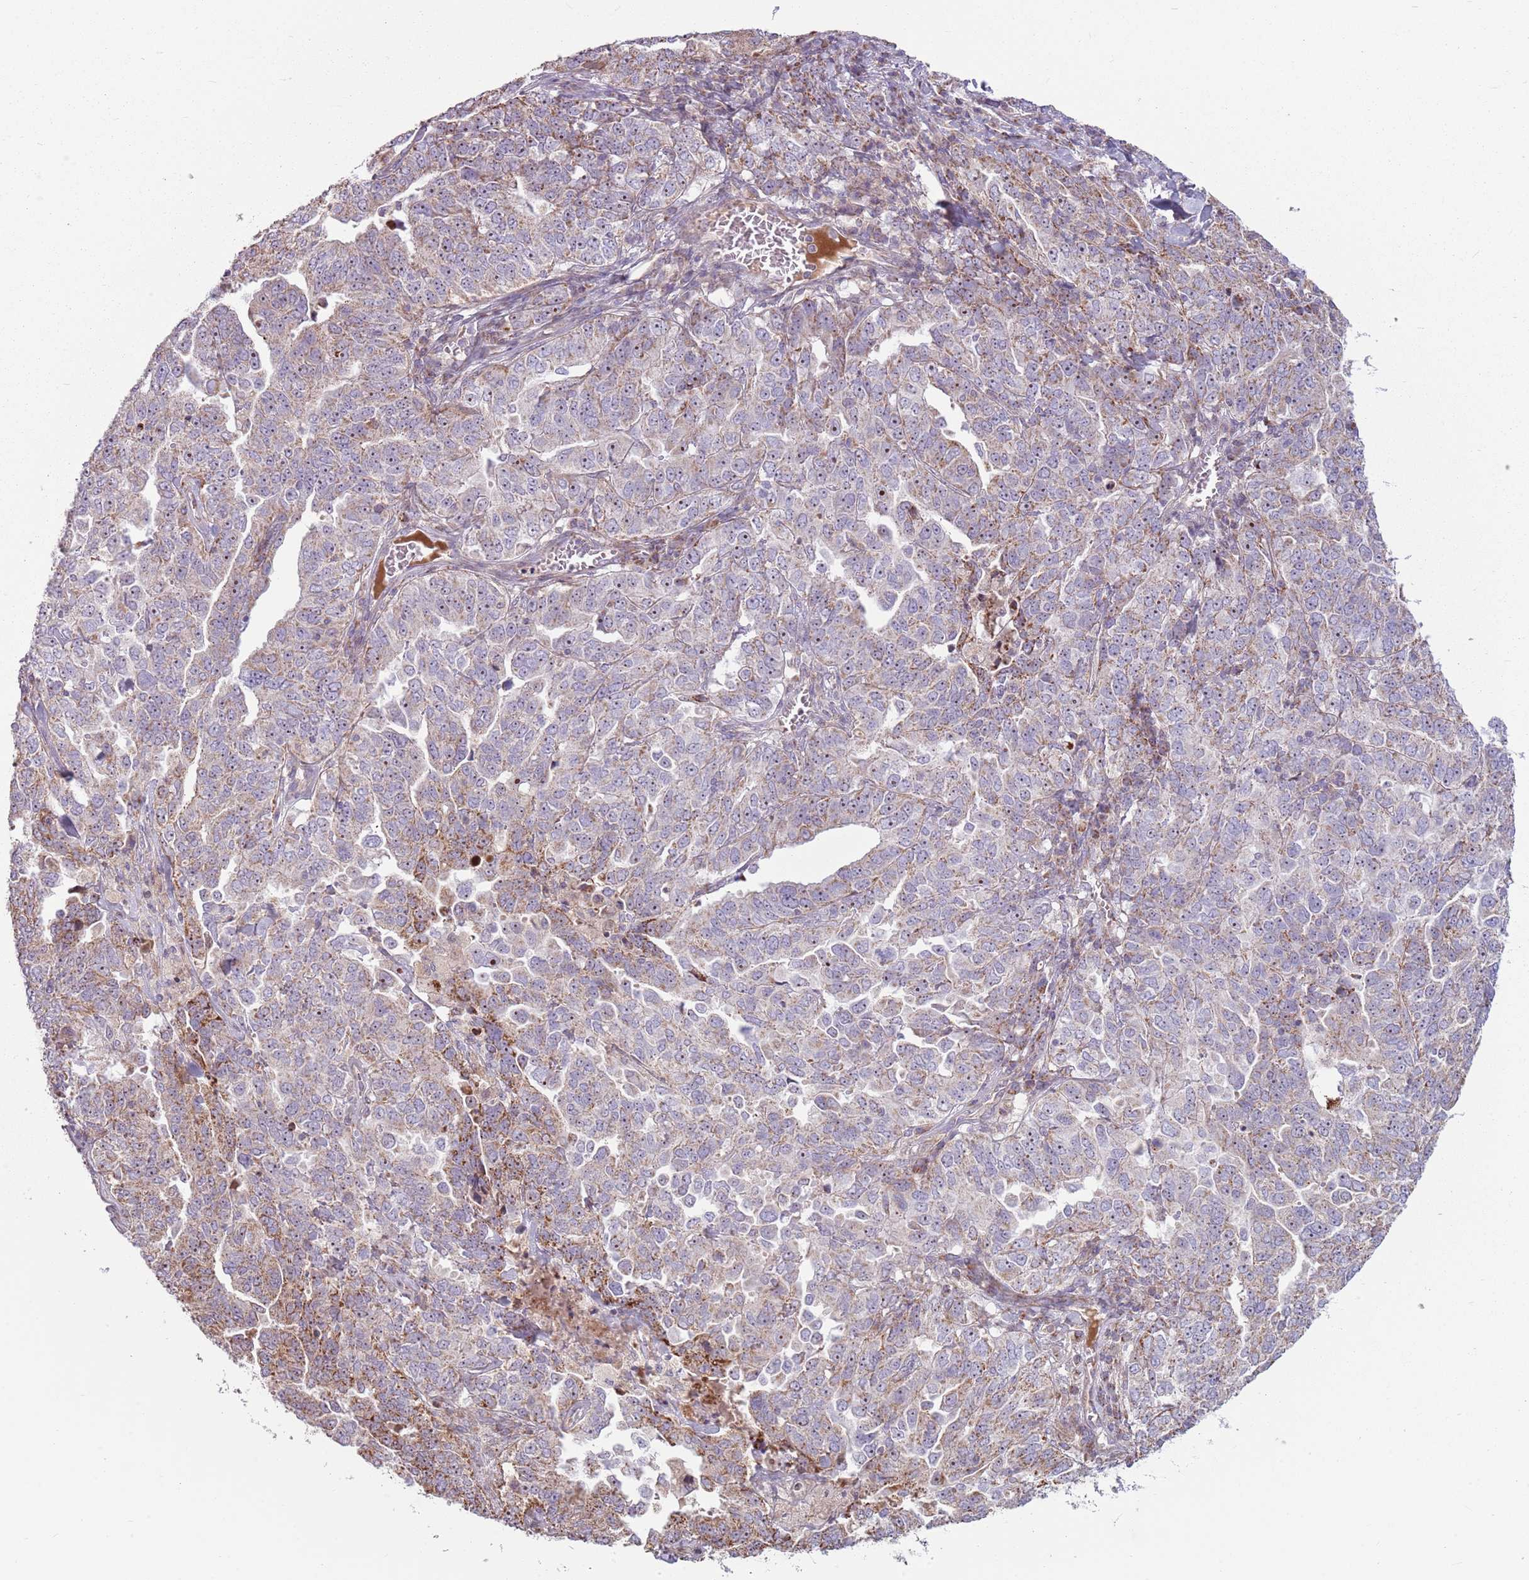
{"staining": {"intensity": "moderate", "quantity": "25%-75%", "location": "cytoplasmic/membranous"}, "tissue": "ovarian cancer", "cell_type": "Tumor cells", "image_type": "cancer", "snomed": [{"axis": "morphology", "description": "Carcinoma, endometroid"}, {"axis": "topography", "description": "Ovary"}], "caption": "Endometroid carcinoma (ovarian) stained with immunohistochemistry (IHC) displays moderate cytoplasmic/membranous expression in approximately 25%-75% of tumor cells.", "gene": "ZNF530", "patient": {"sex": "female", "age": 62}}